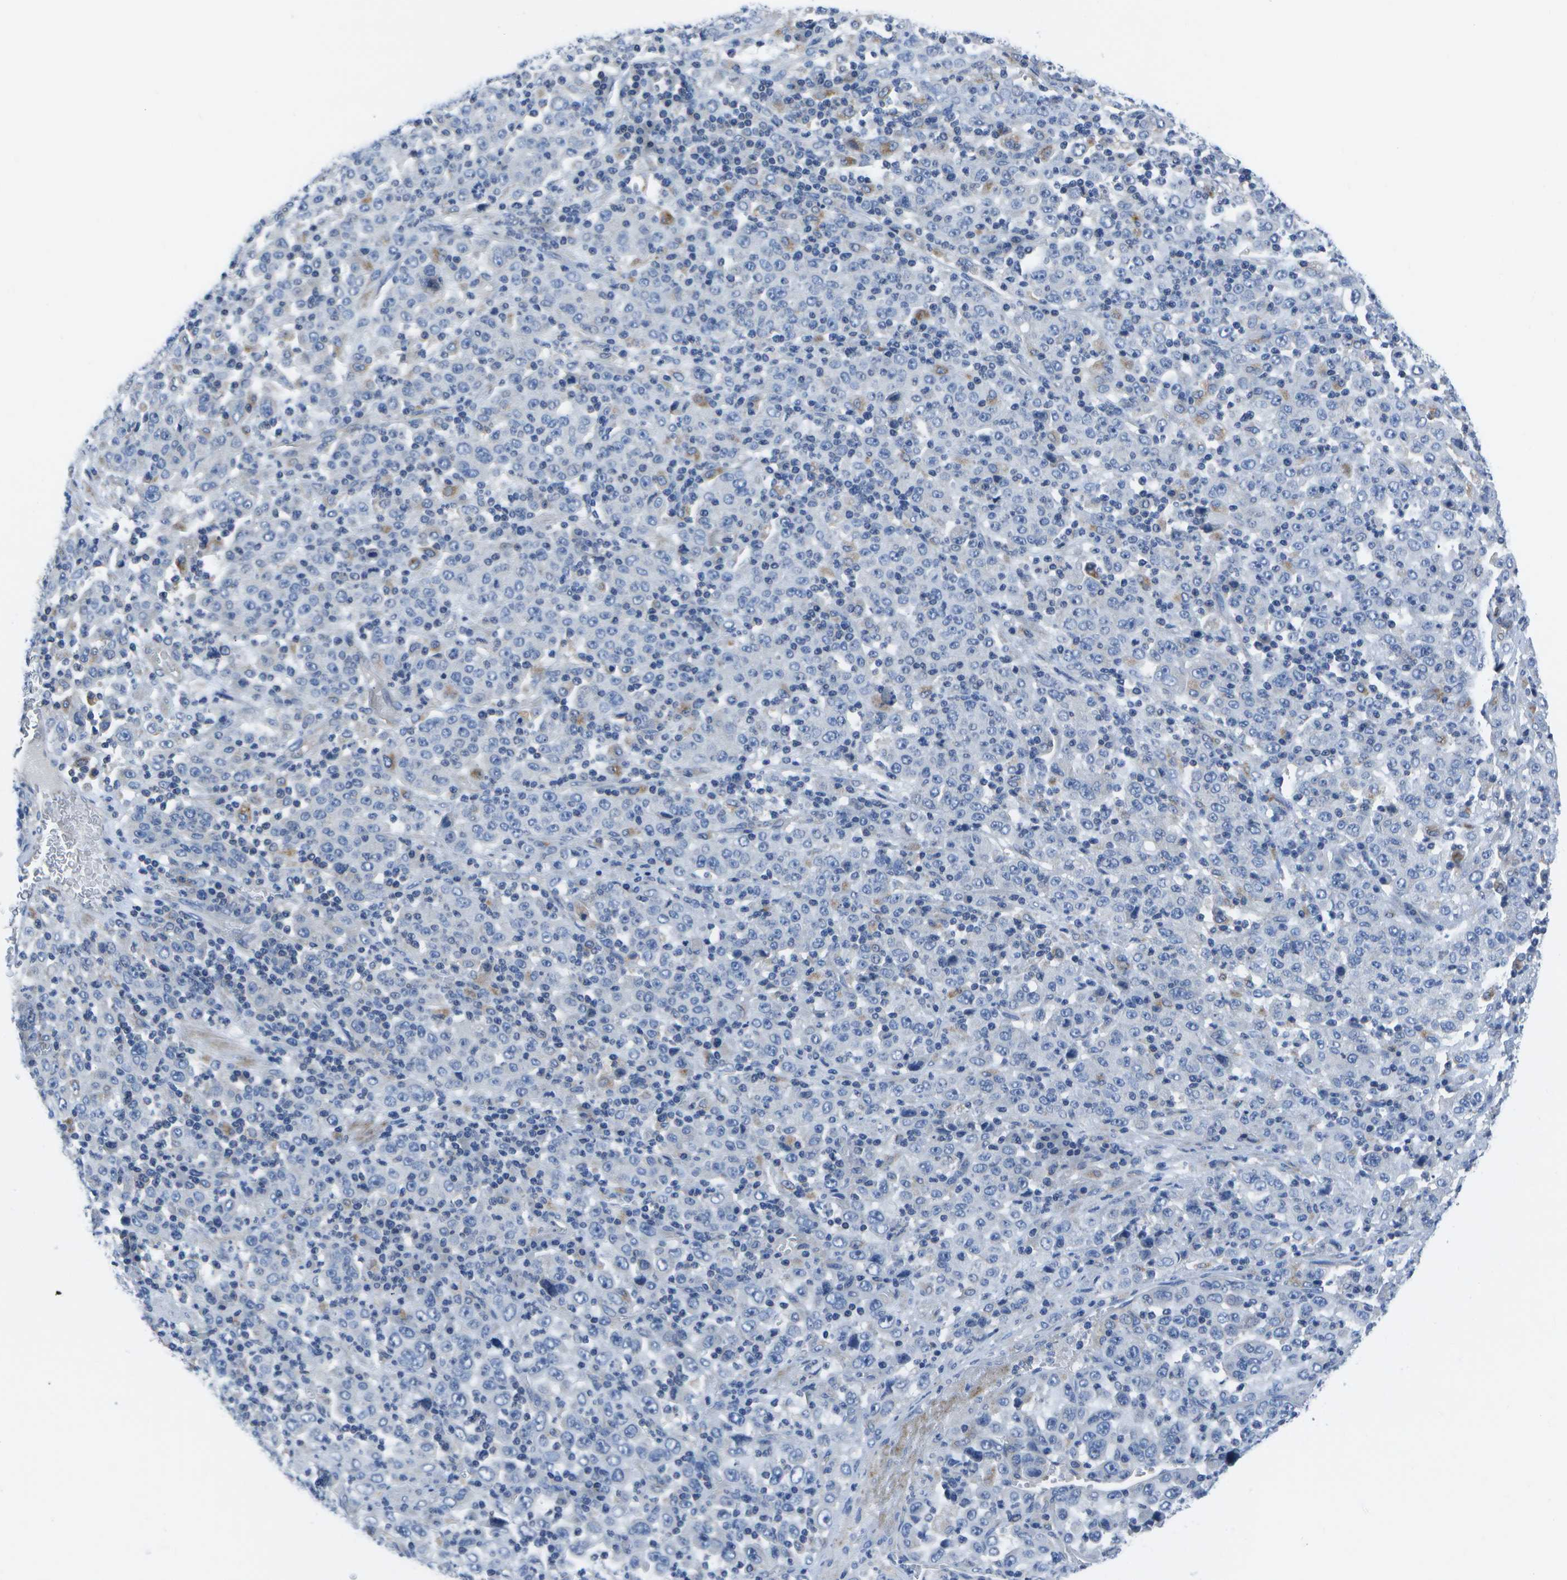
{"staining": {"intensity": "negative", "quantity": "none", "location": "none"}, "tissue": "stomach cancer", "cell_type": "Tumor cells", "image_type": "cancer", "snomed": [{"axis": "morphology", "description": "Normal tissue, NOS"}, {"axis": "morphology", "description": "Adenocarcinoma, NOS"}, {"axis": "topography", "description": "Stomach, upper"}, {"axis": "topography", "description": "Stomach"}], "caption": "Tumor cells show no significant protein staining in stomach cancer. (IHC, brightfield microscopy, high magnification).", "gene": "DCT", "patient": {"sex": "male", "age": 59}}